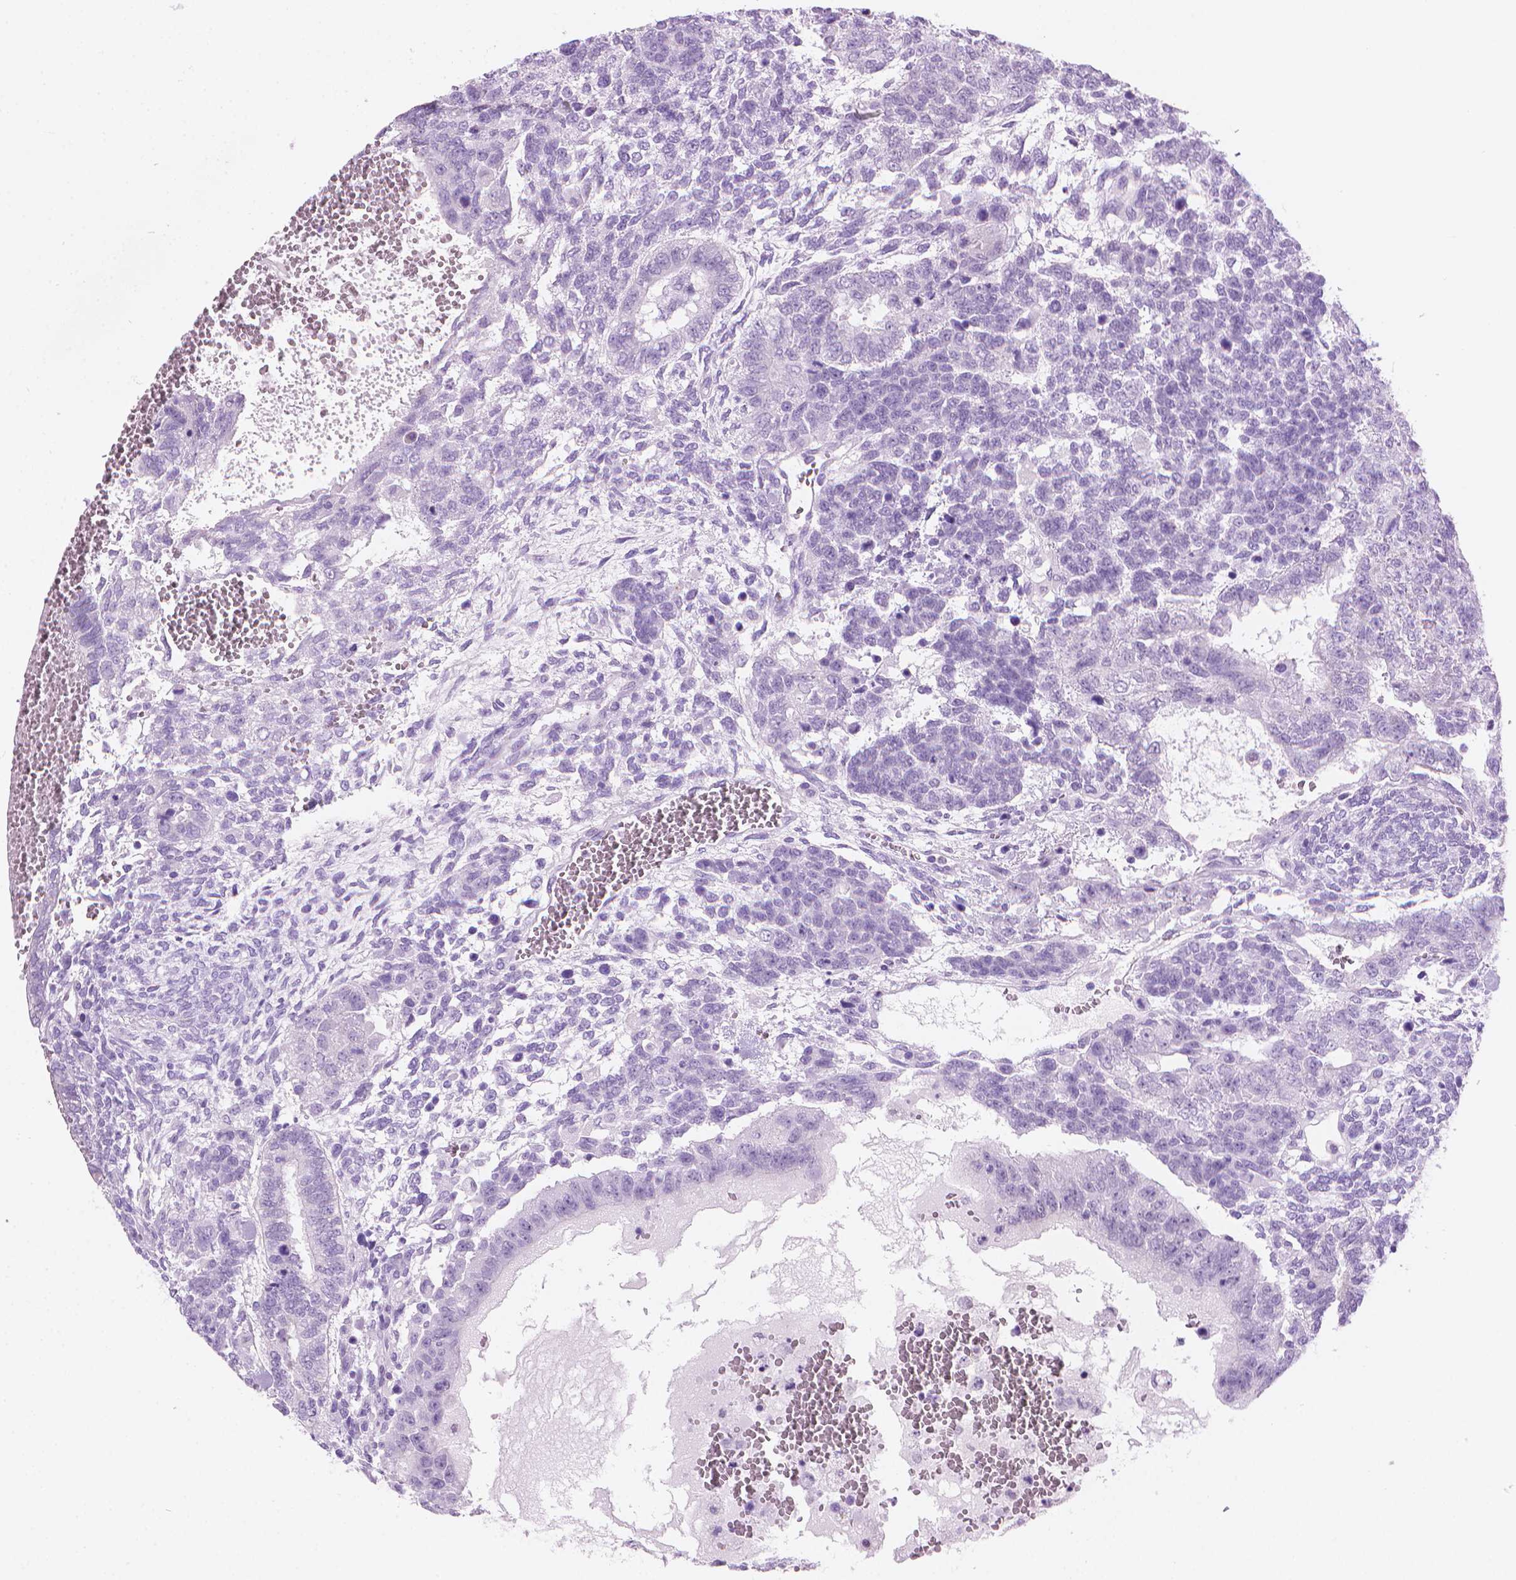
{"staining": {"intensity": "negative", "quantity": "none", "location": "none"}, "tissue": "testis cancer", "cell_type": "Tumor cells", "image_type": "cancer", "snomed": [{"axis": "morphology", "description": "Normal tissue, NOS"}, {"axis": "morphology", "description": "Carcinoma, Embryonal, NOS"}, {"axis": "topography", "description": "Testis"}, {"axis": "topography", "description": "Epididymis"}], "caption": "This is an immunohistochemistry (IHC) micrograph of embryonal carcinoma (testis). There is no expression in tumor cells.", "gene": "TTC29", "patient": {"sex": "male", "age": 23}}